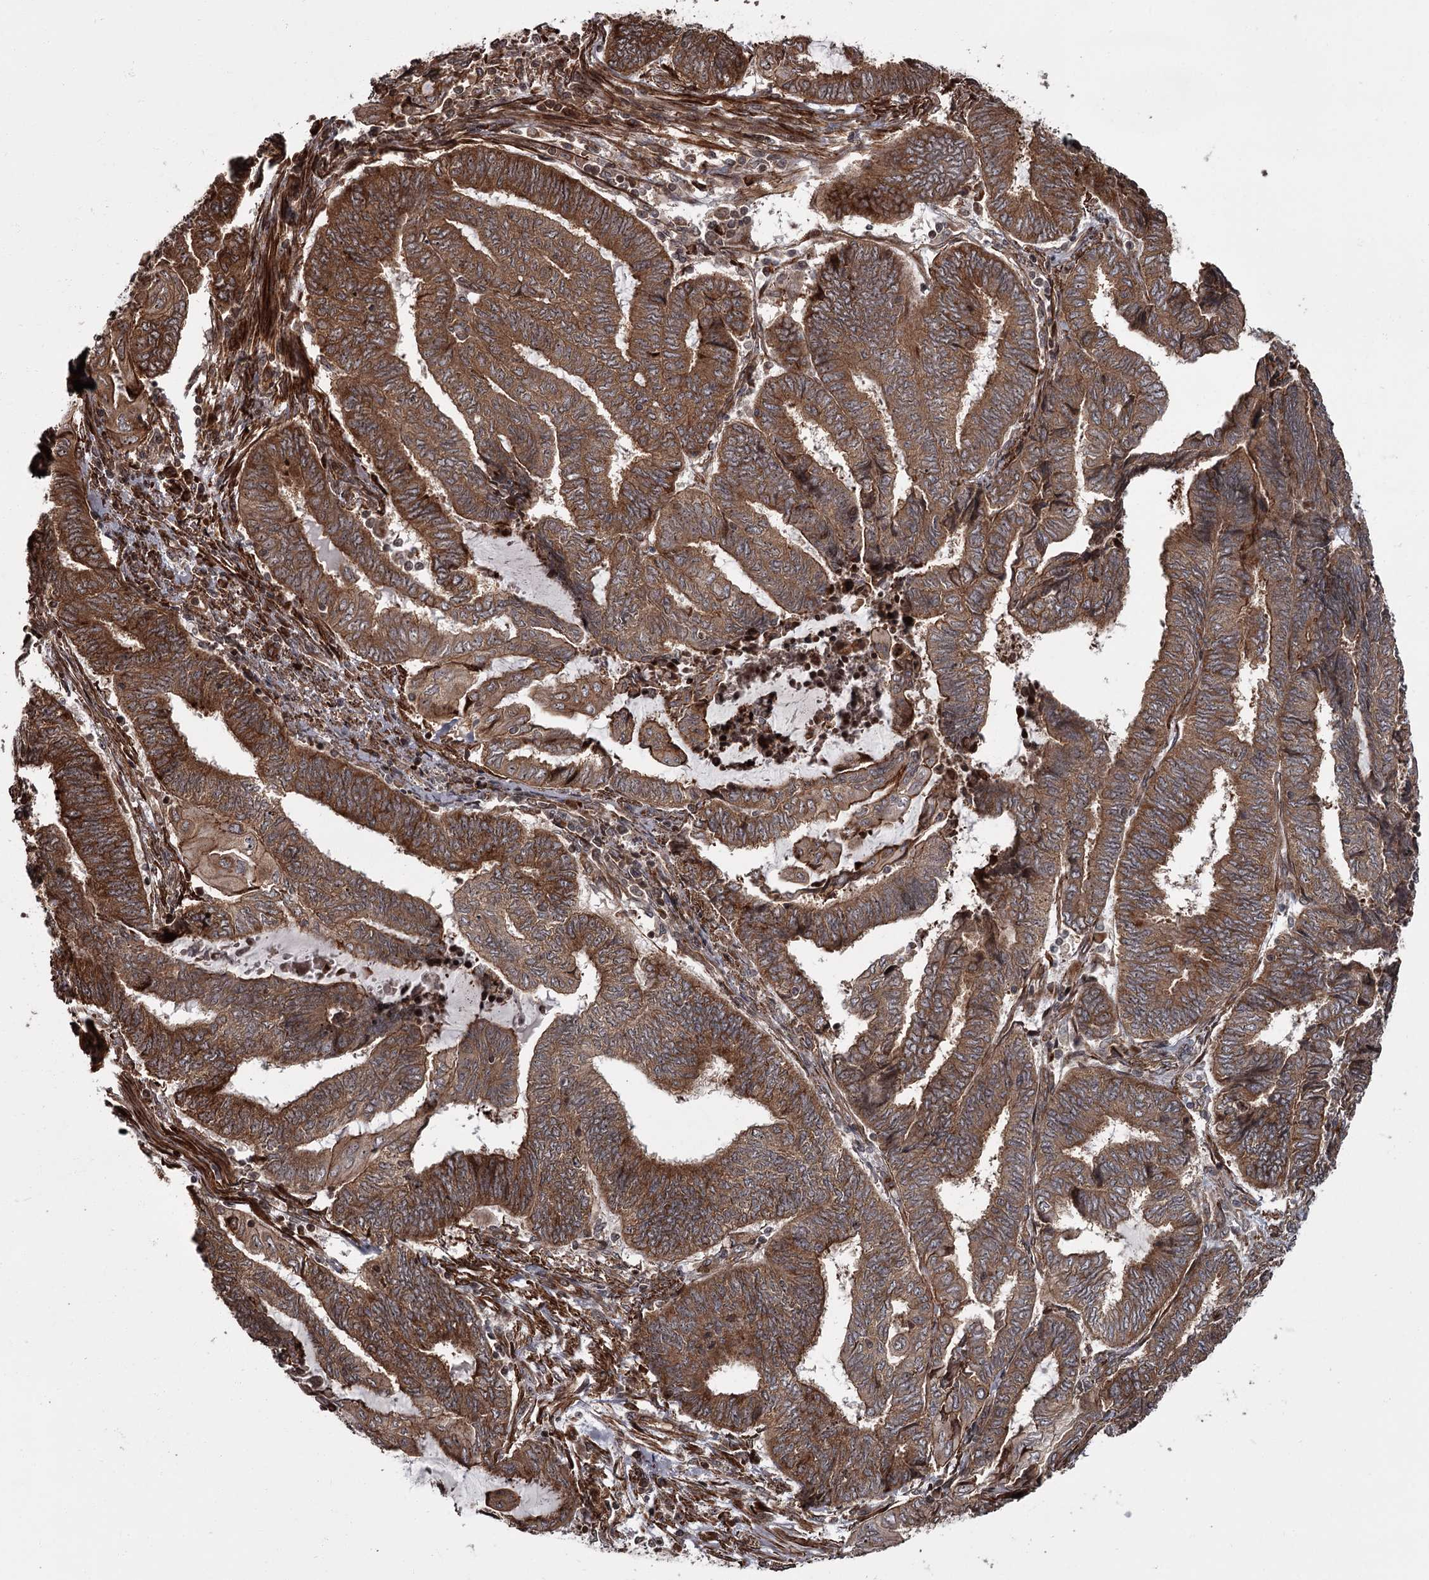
{"staining": {"intensity": "moderate", "quantity": ">75%", "location": "cytoplasmic/membranous"}, "tissue": "endometrial cancer", "cell_type": "Tumor cells", "image_type": "cancer", "snomed": [{"axis": "morphology", "description": "Adenocarcinoma, NOS"}, {"axis": "topography", "description": "Uterus"}, {"axis": "topography", "description": "Endometrium"}], "caption": "Adenocarcinoma (endometrial) stained for a protein (brown) shows moderate cytoplasmic/membranous positive staining in approximately >75% of tumor cells.", "gene": "THAP9", "patient": {"sex": "female", "age": 70}}